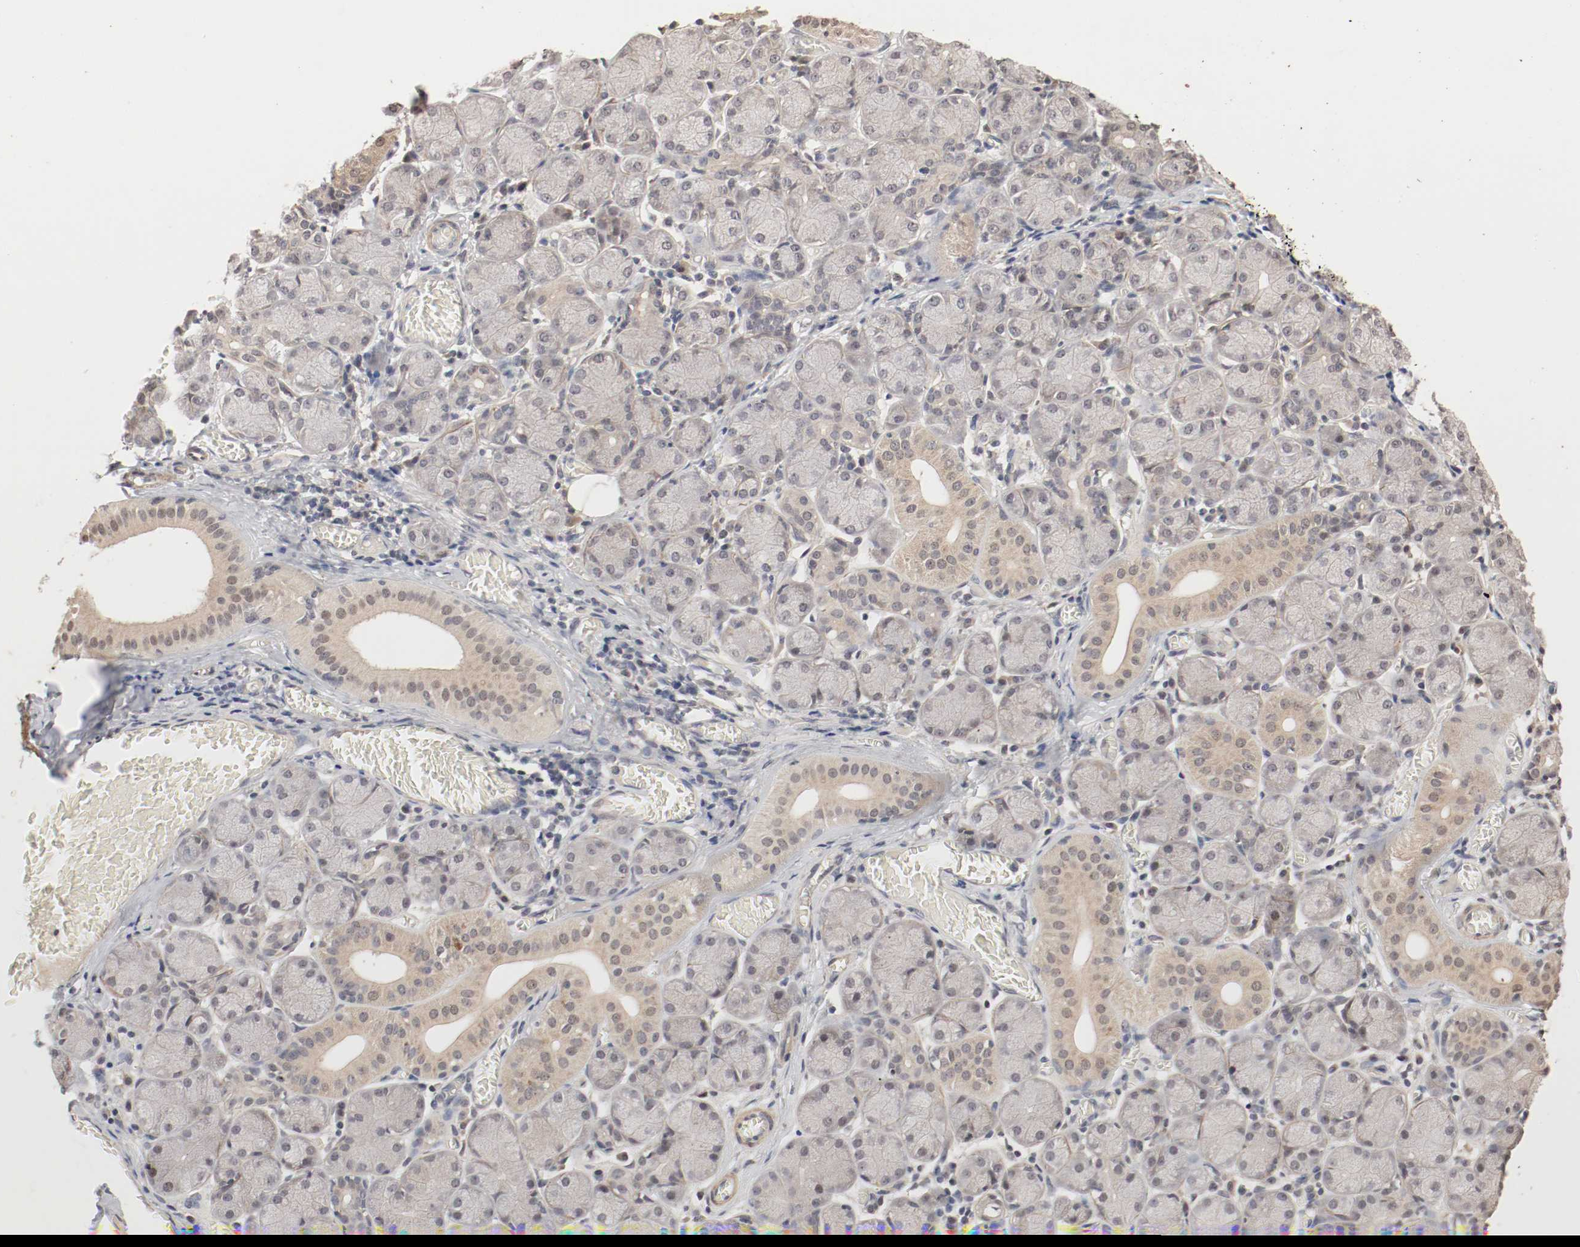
{"staining": {"intensity": "weak", "quantity": "25%-75%", "location": "cytoplasmic/membranous,nuclear"}, "tissue": "salivary gland", "cell_type": "Glandular cells", "image_type": "normal", "snomed": [{"axis": "morphology", "description": "Normal tissue, NOS"}, {"axis": "topography", "description": "Salivary gland"}], "caption": "Protein expression analysis of benign human salivary gland reveals weak cytoplasmic/membranous,nuclear positivity in approximately 25%-75% of glandular cells. The protein of interest is stained brown, and the nuclei are stained in blue (DAB (3,3'-diaminobenzidine) IHC with brightfield microscopy, high magnification).", "gene": "CSNK2B", "patient": {"sex": "female", "age": 24}}